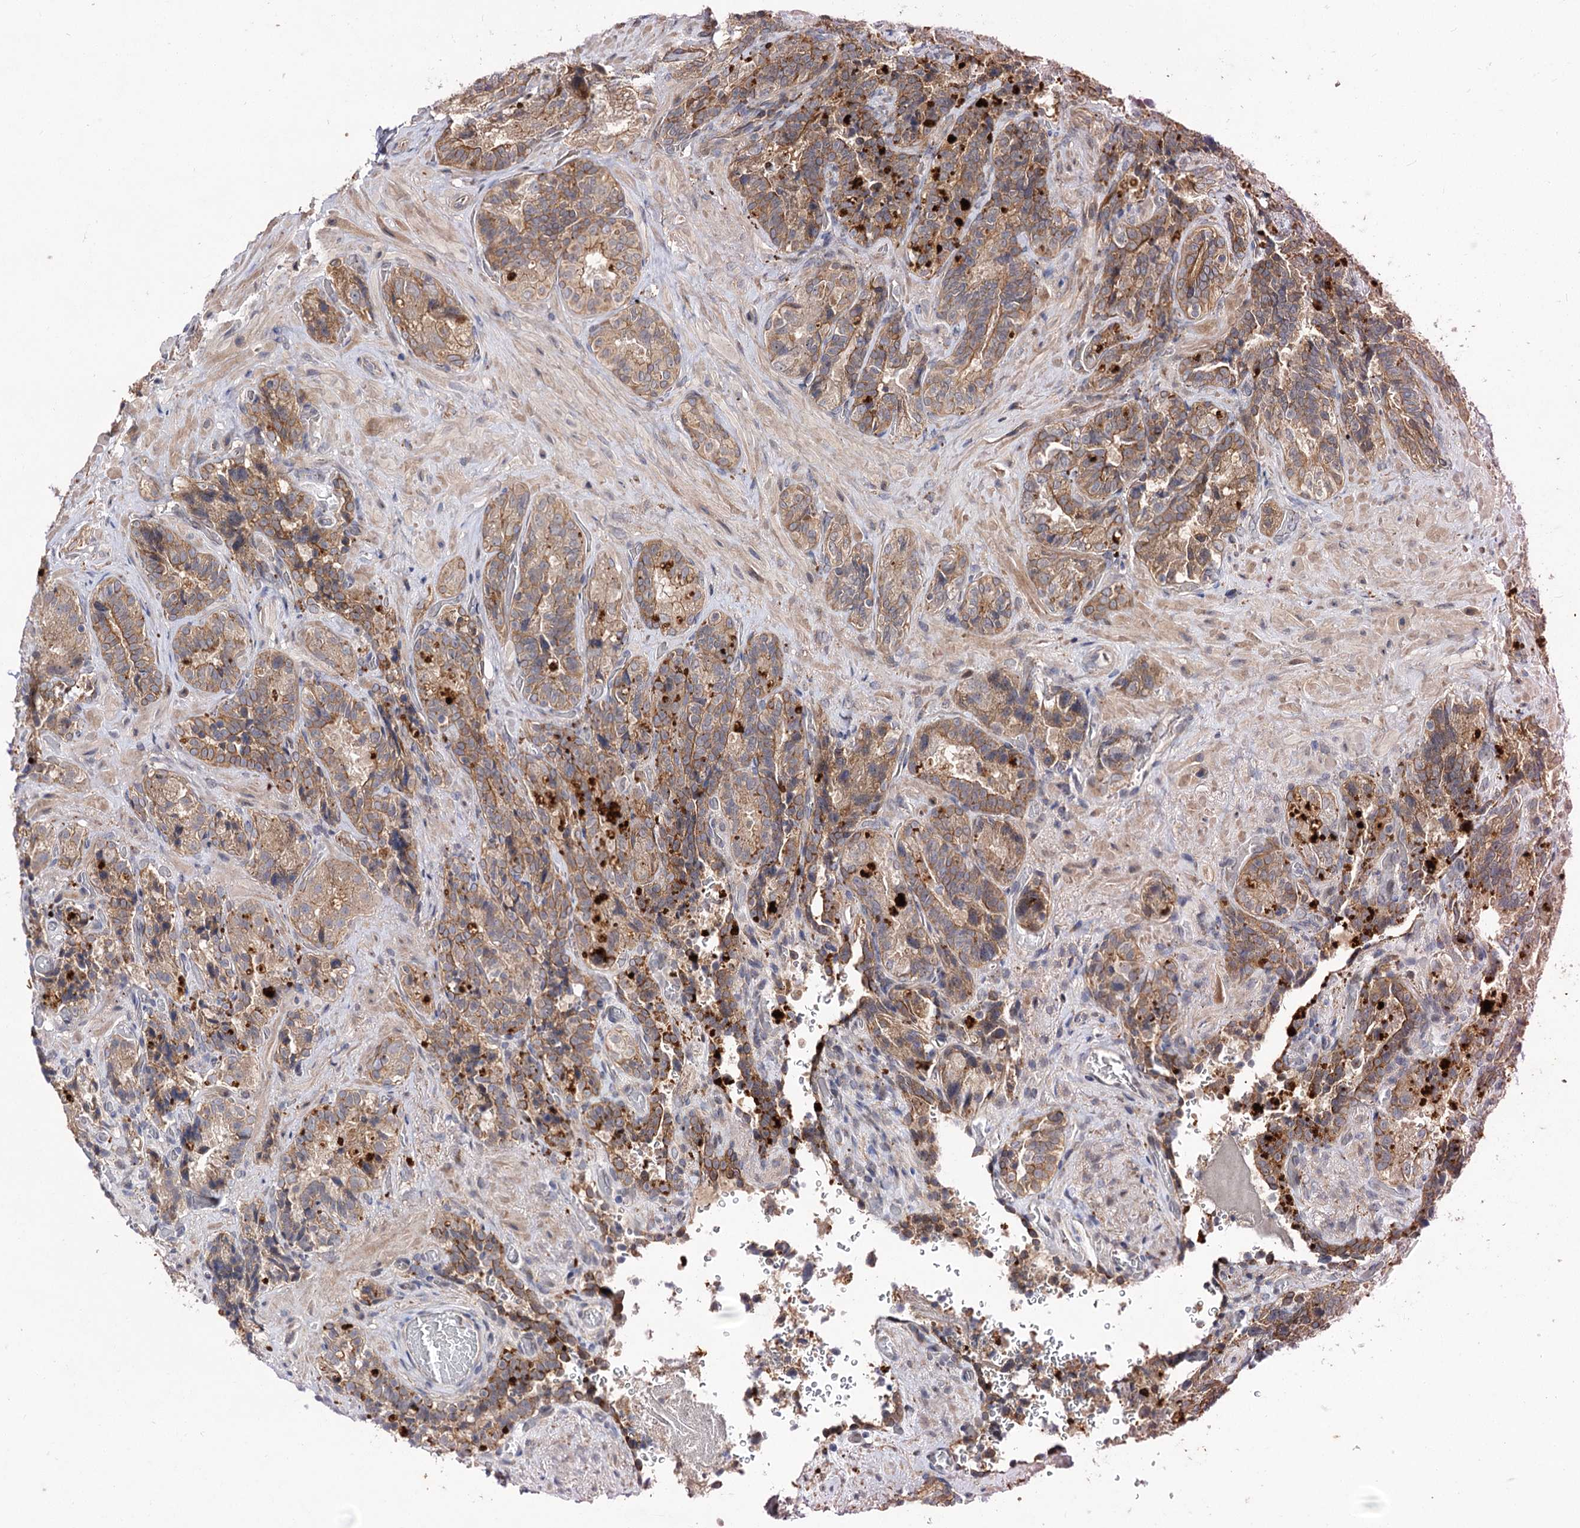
{"staining": {"intensity": "moderate", "quantity": ">75%", "location": "cytoplasmic/membranous"}, "tissue": "seminal vesicle", "cell_type": "Glandular cells", "image_type": "normal", "snomed": [{"axis": "morphology", "description": "Normal tissue, NOS"}, {"axis": "topography", "description": "Prostate and seminal vesicle, NOS"}, {"axis": "topography", "description": "Prostate"}, {"axis": "topography", "description": "Seminal veicle"}], "caption": "Immunohistochemical staining of benign human seminal vesicle shows medium levels of moderate cytoplasmic/membranous staining in approximately >75% of glandular cells. (DAB (3,3'-diaminobenzidine) IHC, brown staining for protein, blue staining for nuclei).", "gene": "FBXW8", "patient": {"sex": "male", "age": 67}}